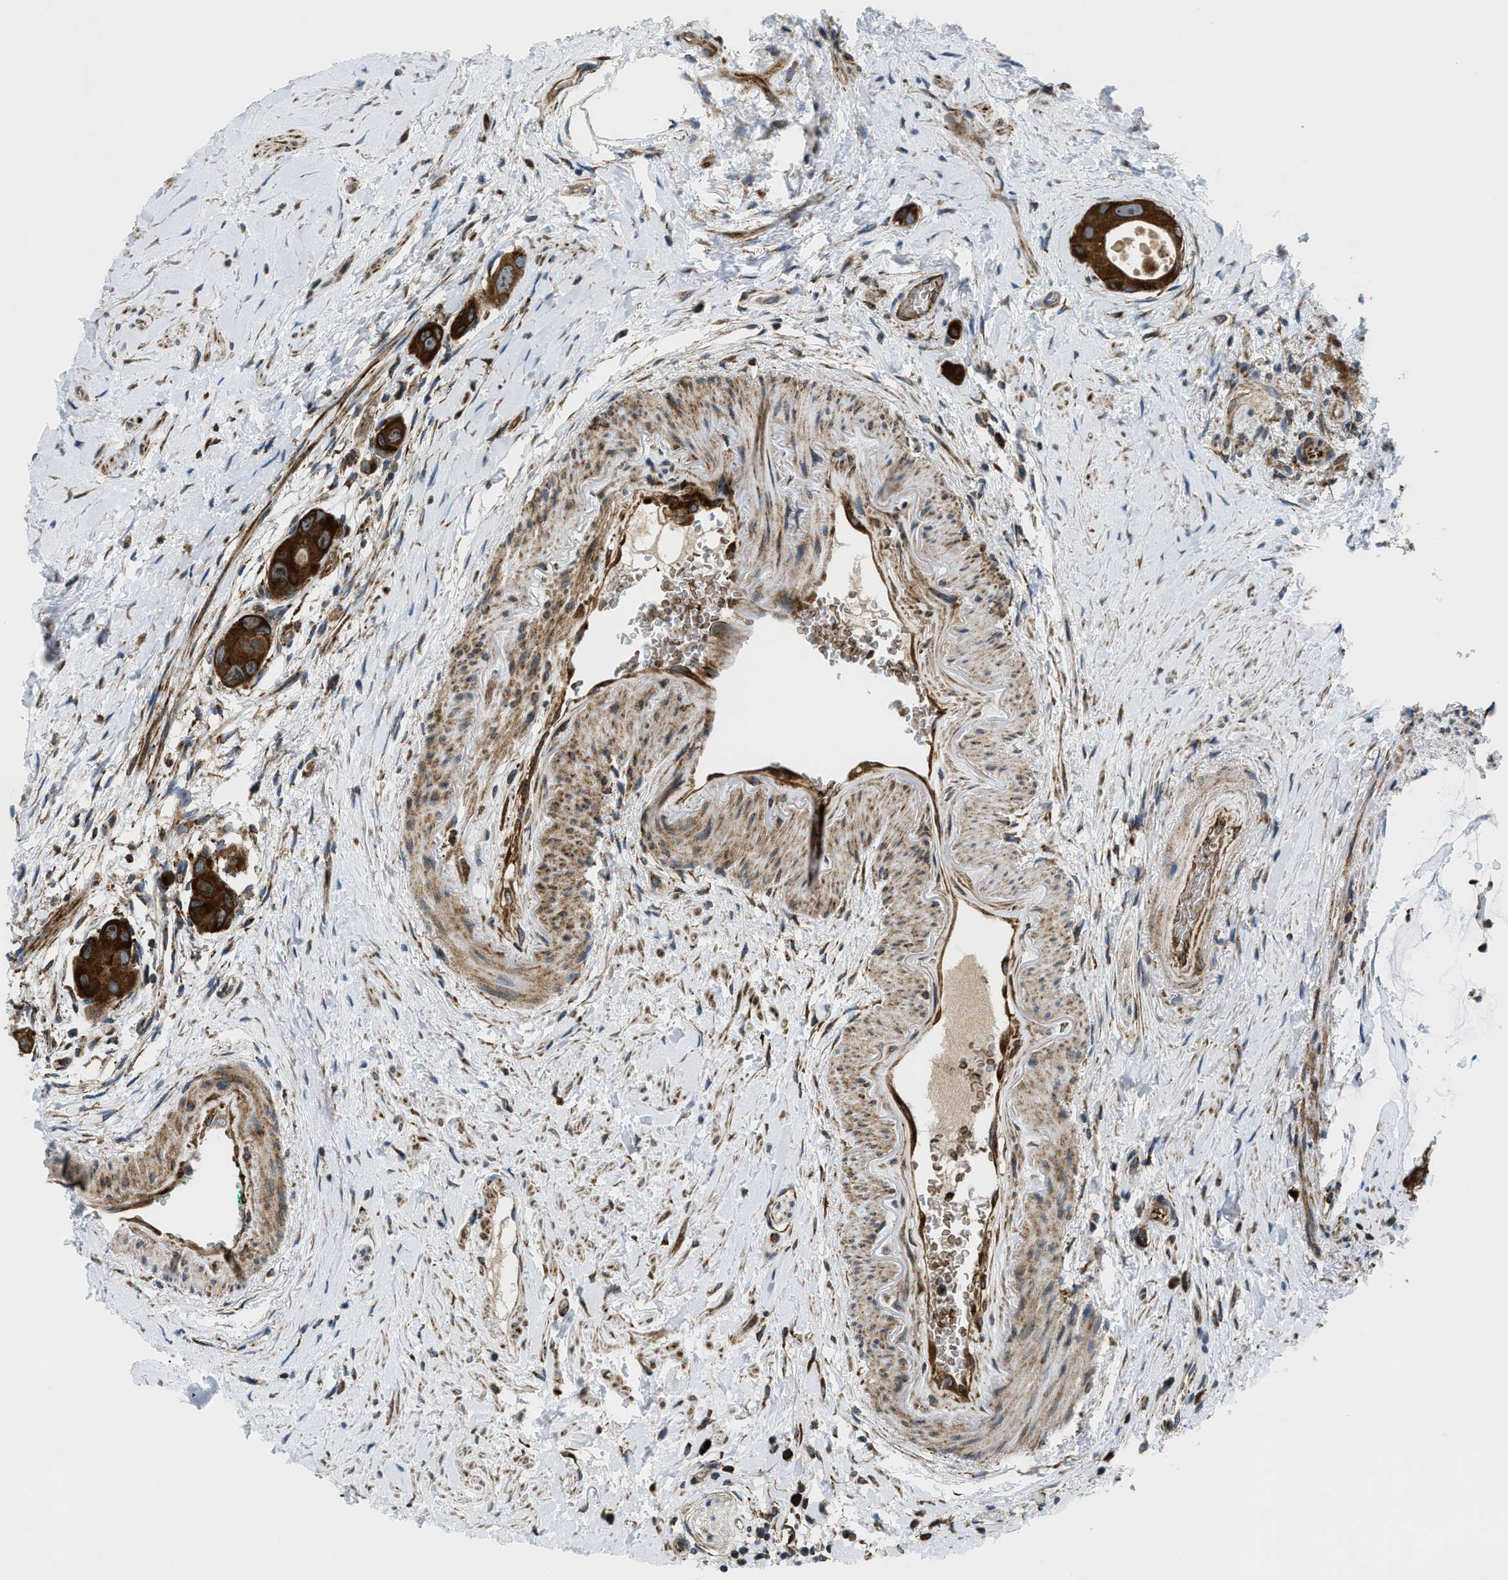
{"staining": {"intensity": "strong", "quantity": ">75%", "location": "cytoplasmic/membranous"}, "tissue": "colorectal cancer", "cell_type": "Tumor cells", "image_type": "cancer", "snomed": [{"axis": "morphology", "description": "Adenocarcinoma, NOS"}, {"axis": "topography", "description": "Rectum"}], "caption": "The micrograph demonstrates immunohistochemical staining of colorectal cancer. There is strong cytoplasmic/membranous staining is appreciated in approximately >75% of tumor cells.", "gene": "CSPG4", "patient": {"sex": "male", "age": 51}}